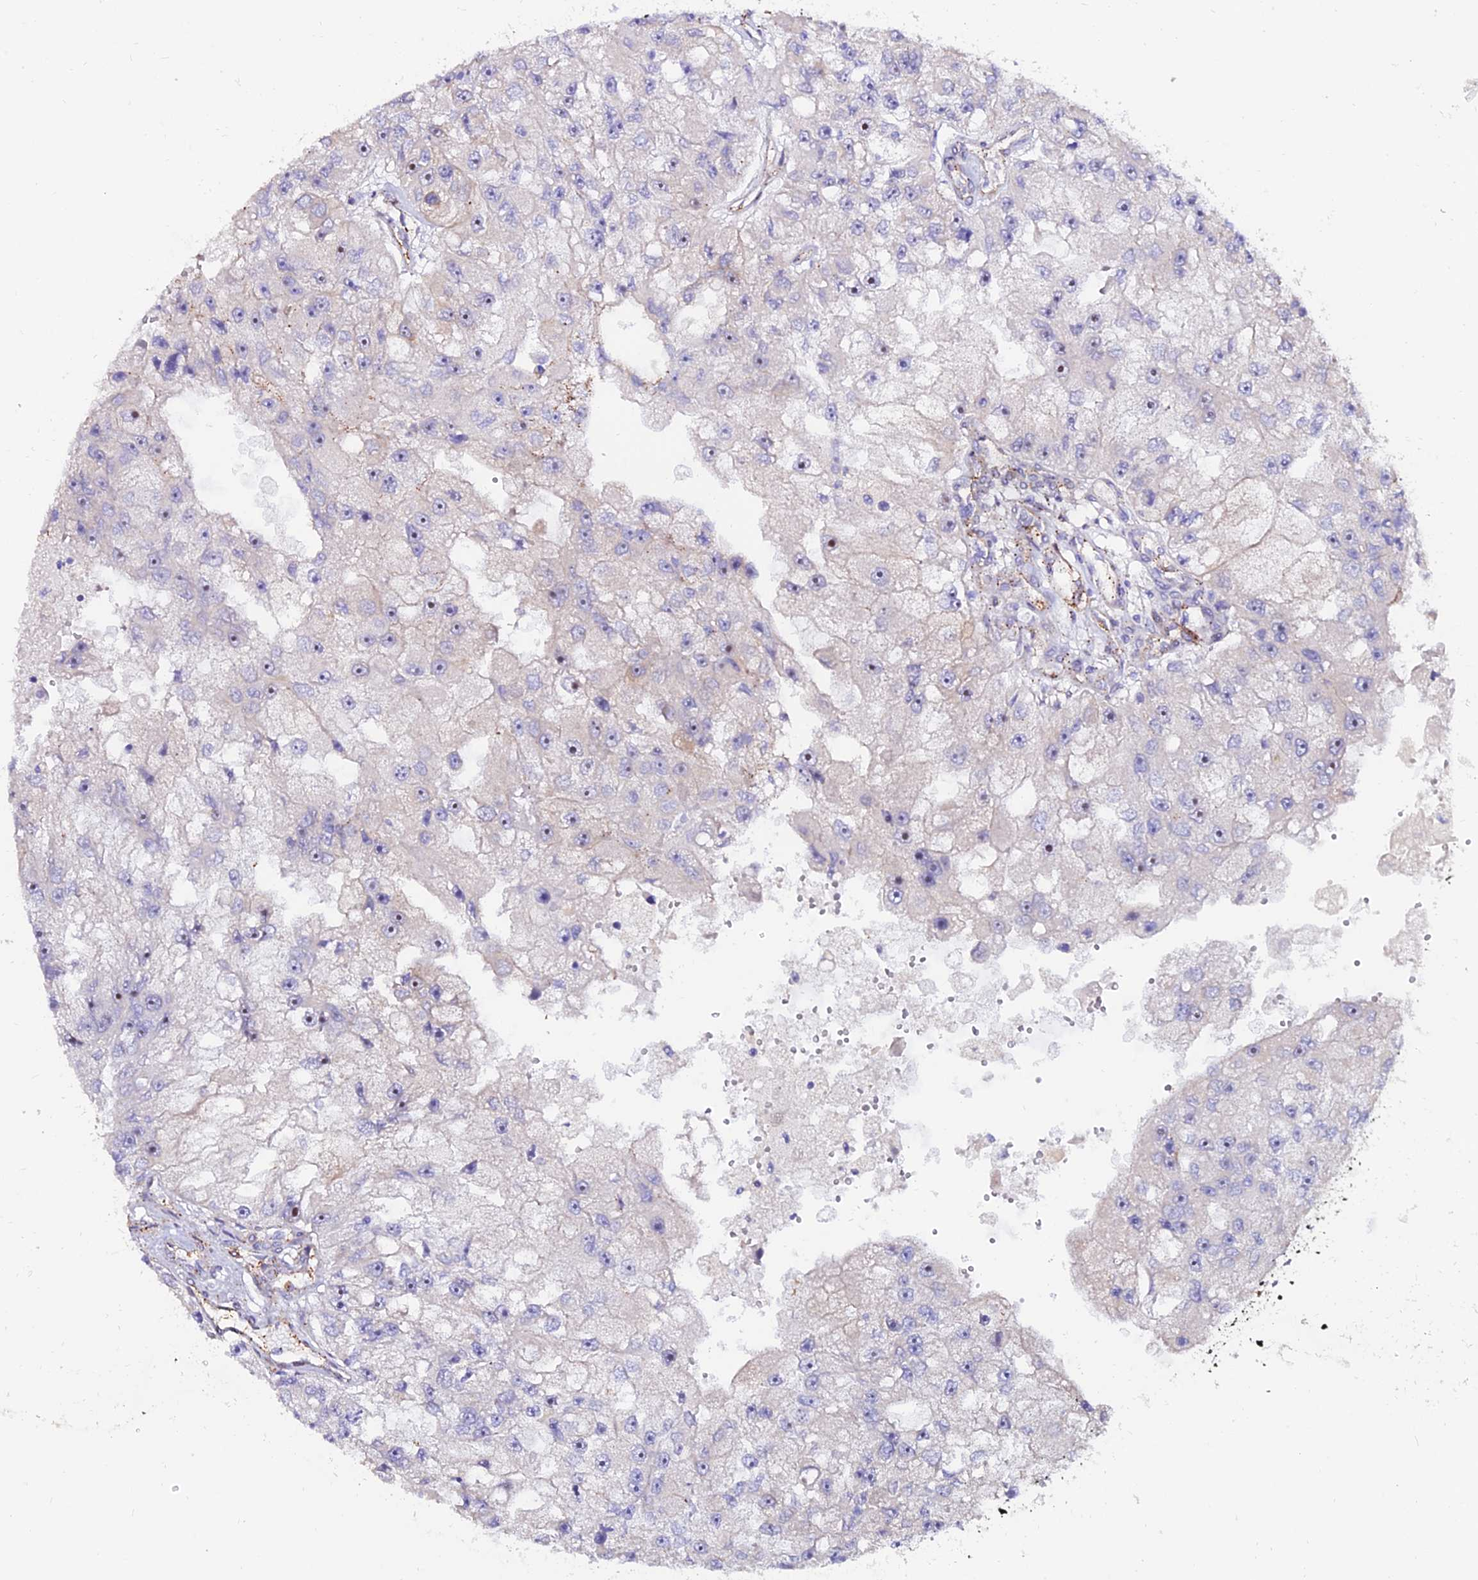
{"staining": {"intensity": "negative", "quantity": "none", "location": "none"}, "tissue": "renal cancer", "cell_type": "Tumor cells", "image_type": "cancer", "snomed": [{"axis": "morphology", "description": "Adenocarcinoma, NOS"}, {"axis": "topography", "description": "Kidney"}], "caption": "Protein analysis of renal cancer (adenocarcinoma) reveals no significant staining in tumor cells. The staining was performed using DAB to visualize the protein expression in brown, while the nuclei were stained in blue with hematoxylin (Magnification: 20x).", "gene": "ALDH3B2", "patient": {"sex": "male", "age": 63}}